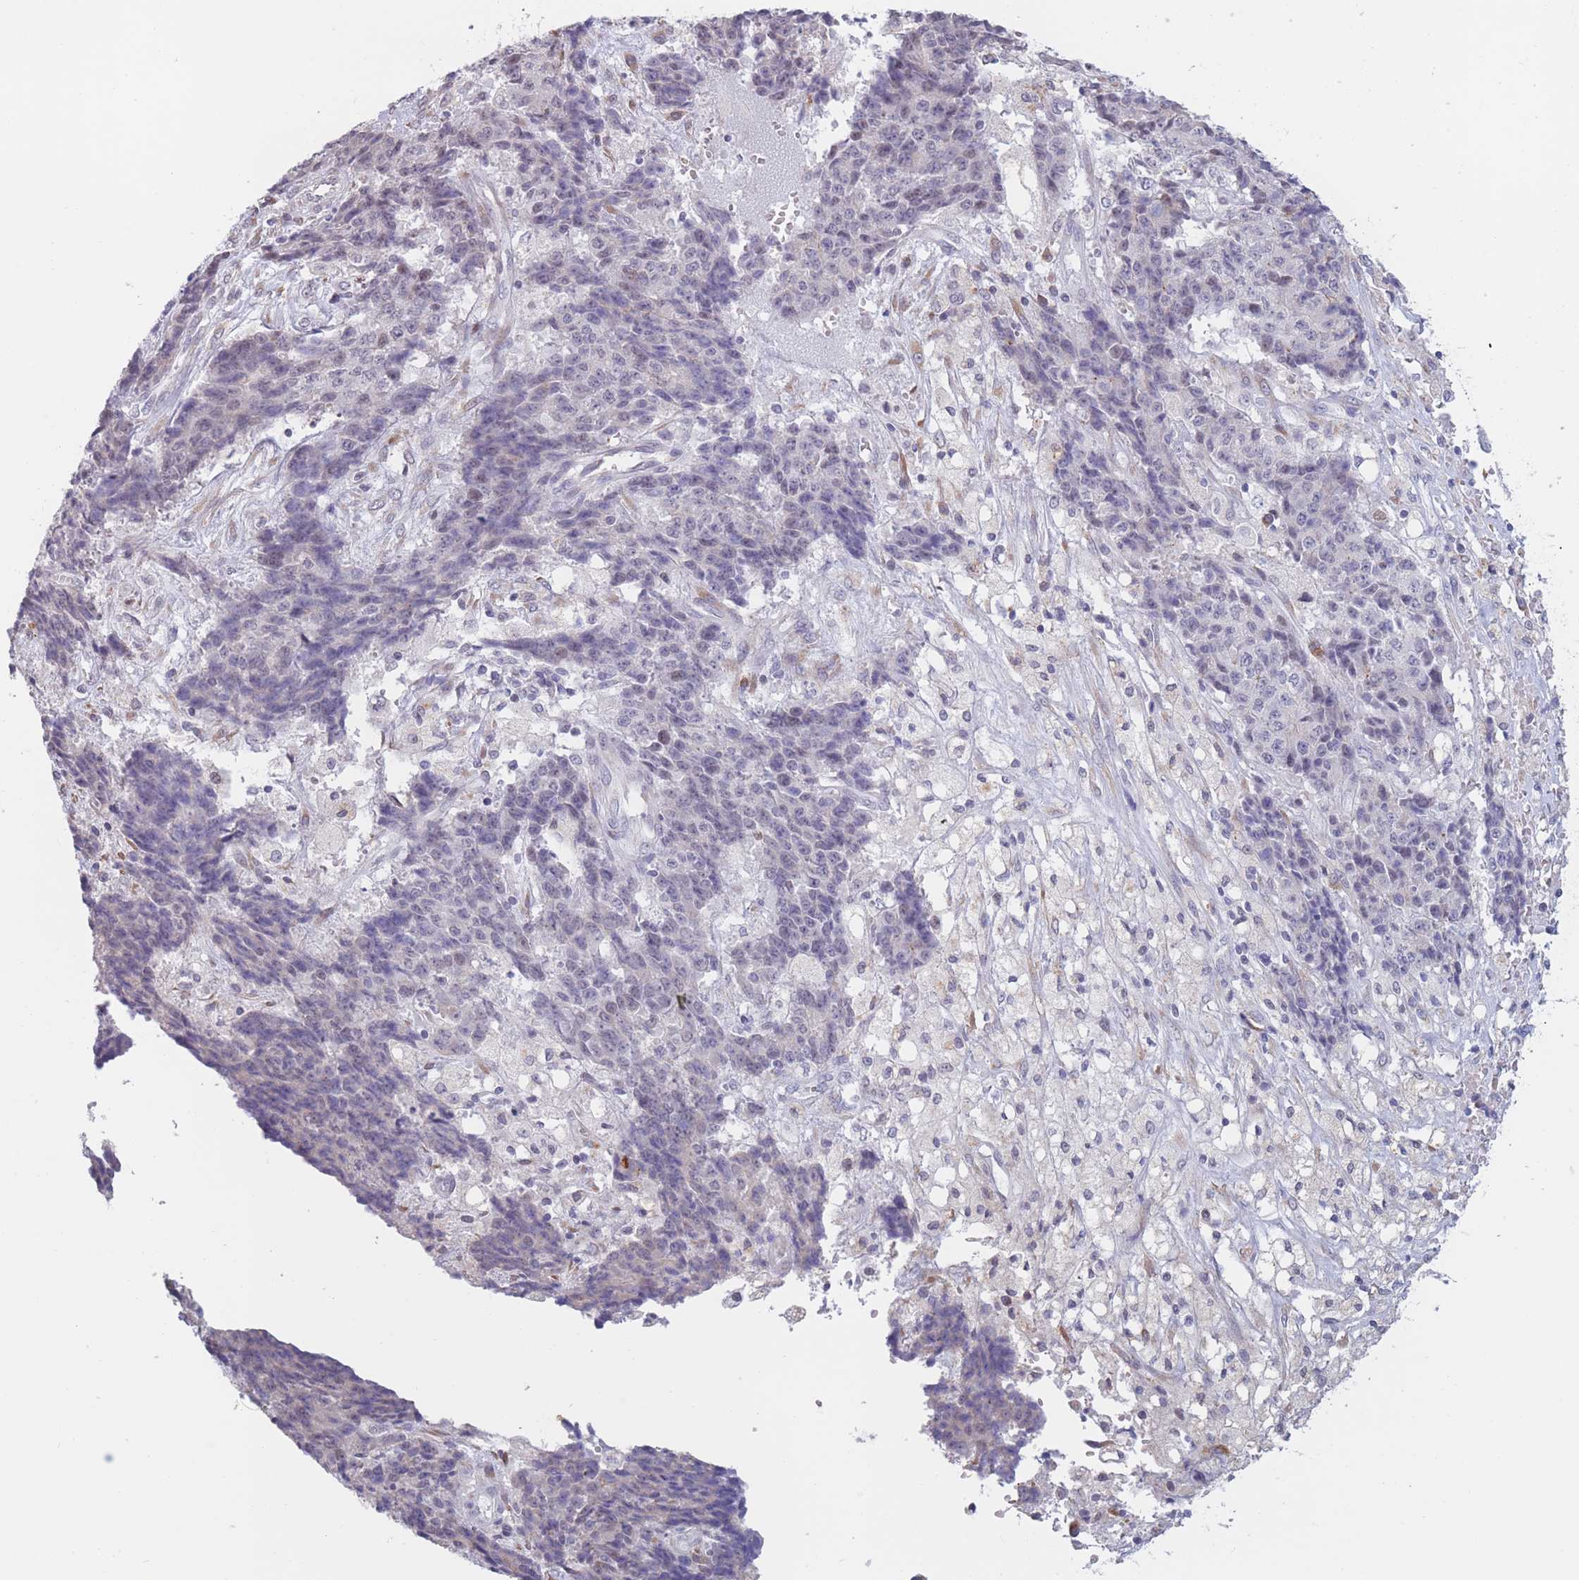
{"staining": {"intensity": "negative", "quantity": "none", "location": "none"}, "tissue": "ovarian cancer", "cell_type": "Tumor cells", "image_type": "cancer", "snomed": [{"axis": "morphology", "description": "Carcinoma, endometroid"}, {"axis": "topography", "description": "Ovary"}], "caption": "DAB immunohistochemical staining of human ovarian endometroid carcinoma displays no significant expression in tumor cells. Nuclei are stained in blue.", "gene": "COL27A1", "patient": {"sex": "female", "age": 42}}